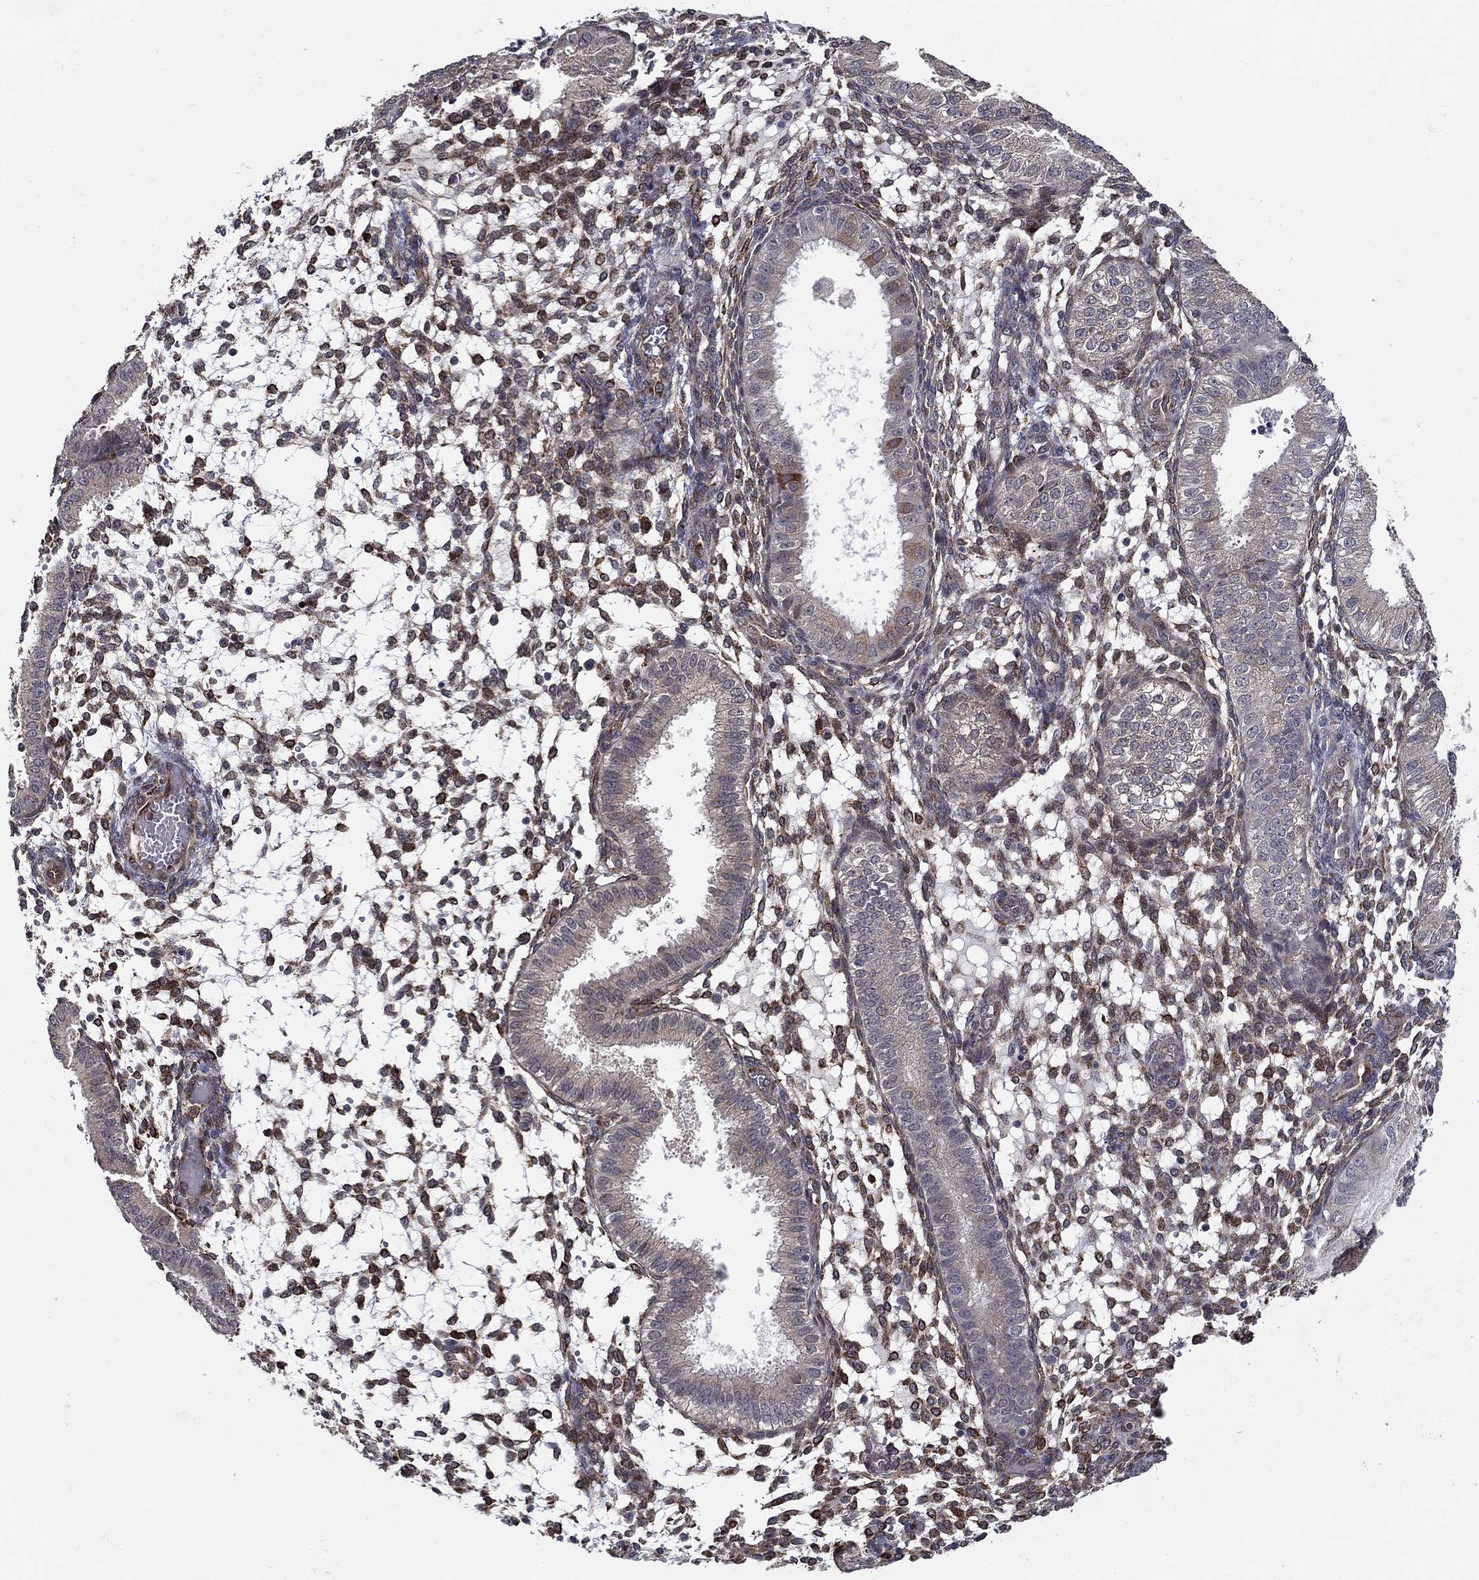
{"staining": {"intensity": "strong", "quantity": "25%-75%", "location": "cytoplasmic/membranous,nuclear"}, "tissue": "endometrium", "cell_type": "Cells in endometrial stroma", "image_type": "normal", "snomed": [{"axis": "morphology", "description": "Normal tissue, NOS"}, {"axis": "topography", "description": "Endometrium"}], "caption": "Protein expression analysis of unremarkable human endometrium reveals strong cytoplasmic/membranous,nuclear positivity in approximately 25%-75% of cells in endometrial stroma.", "gene": "ZNF594", "patient": {"sex": "female", "age": 43}}